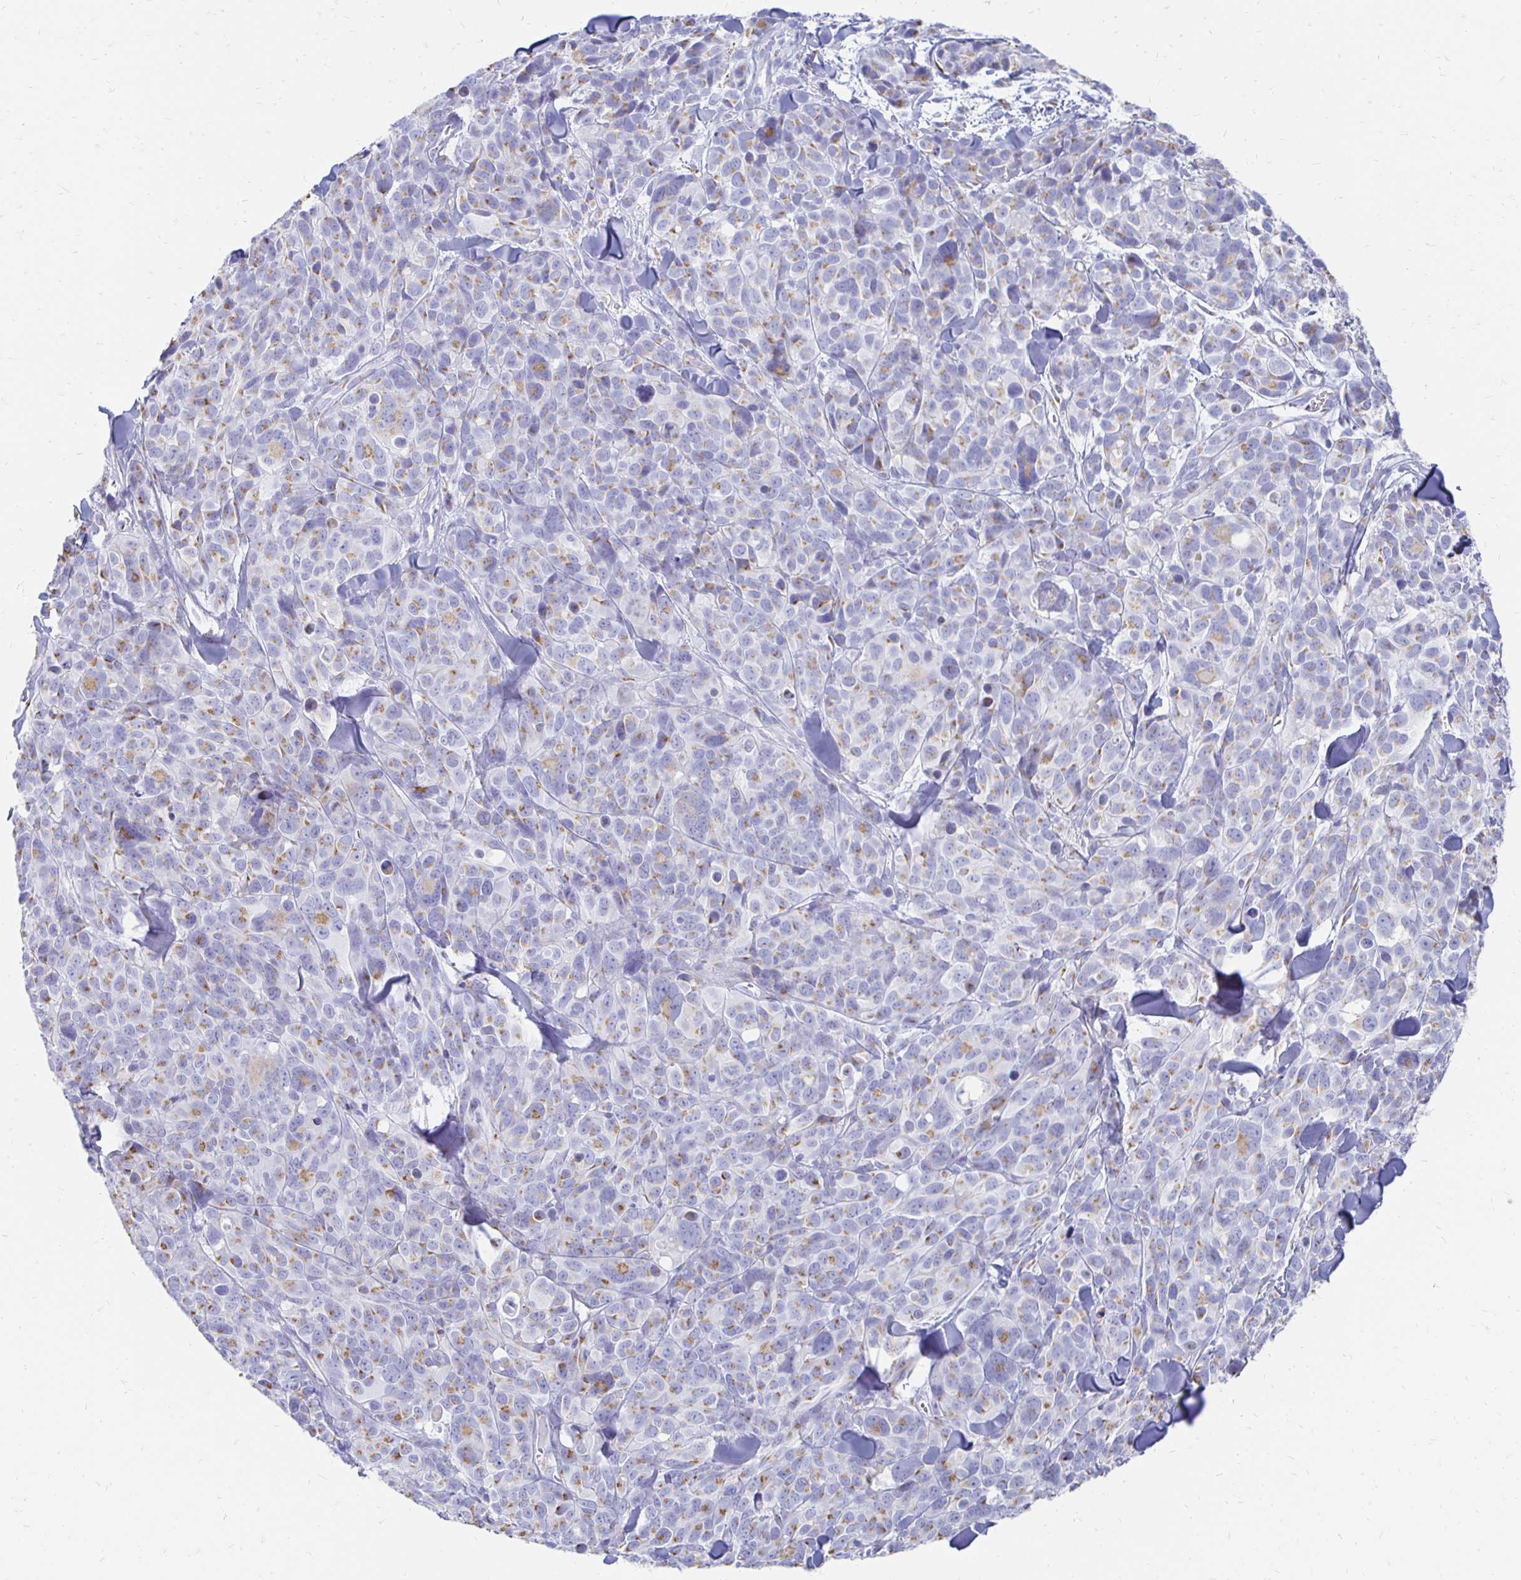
{"staining": {"intensity": "moderate", "quantity": "25%-75%", "location": "cytoplasmic/membranous"}, "tissue": "melanoma", "cell_type": "Tumor cells", "image_type": "cancer", "snomed": [{"axis": "morphology", "description": "Malignant melanoma, NOS"}, {"axis": "topography", "description": "Skin"}], "caption": "Protein staining of malignant melanoma tissue exhibits moderate cytoplasmic/membranous staining in about 25%-75% of tumor cells.", "gene": "PAGE4", "patient": {"sex": "male", "age": 51}}